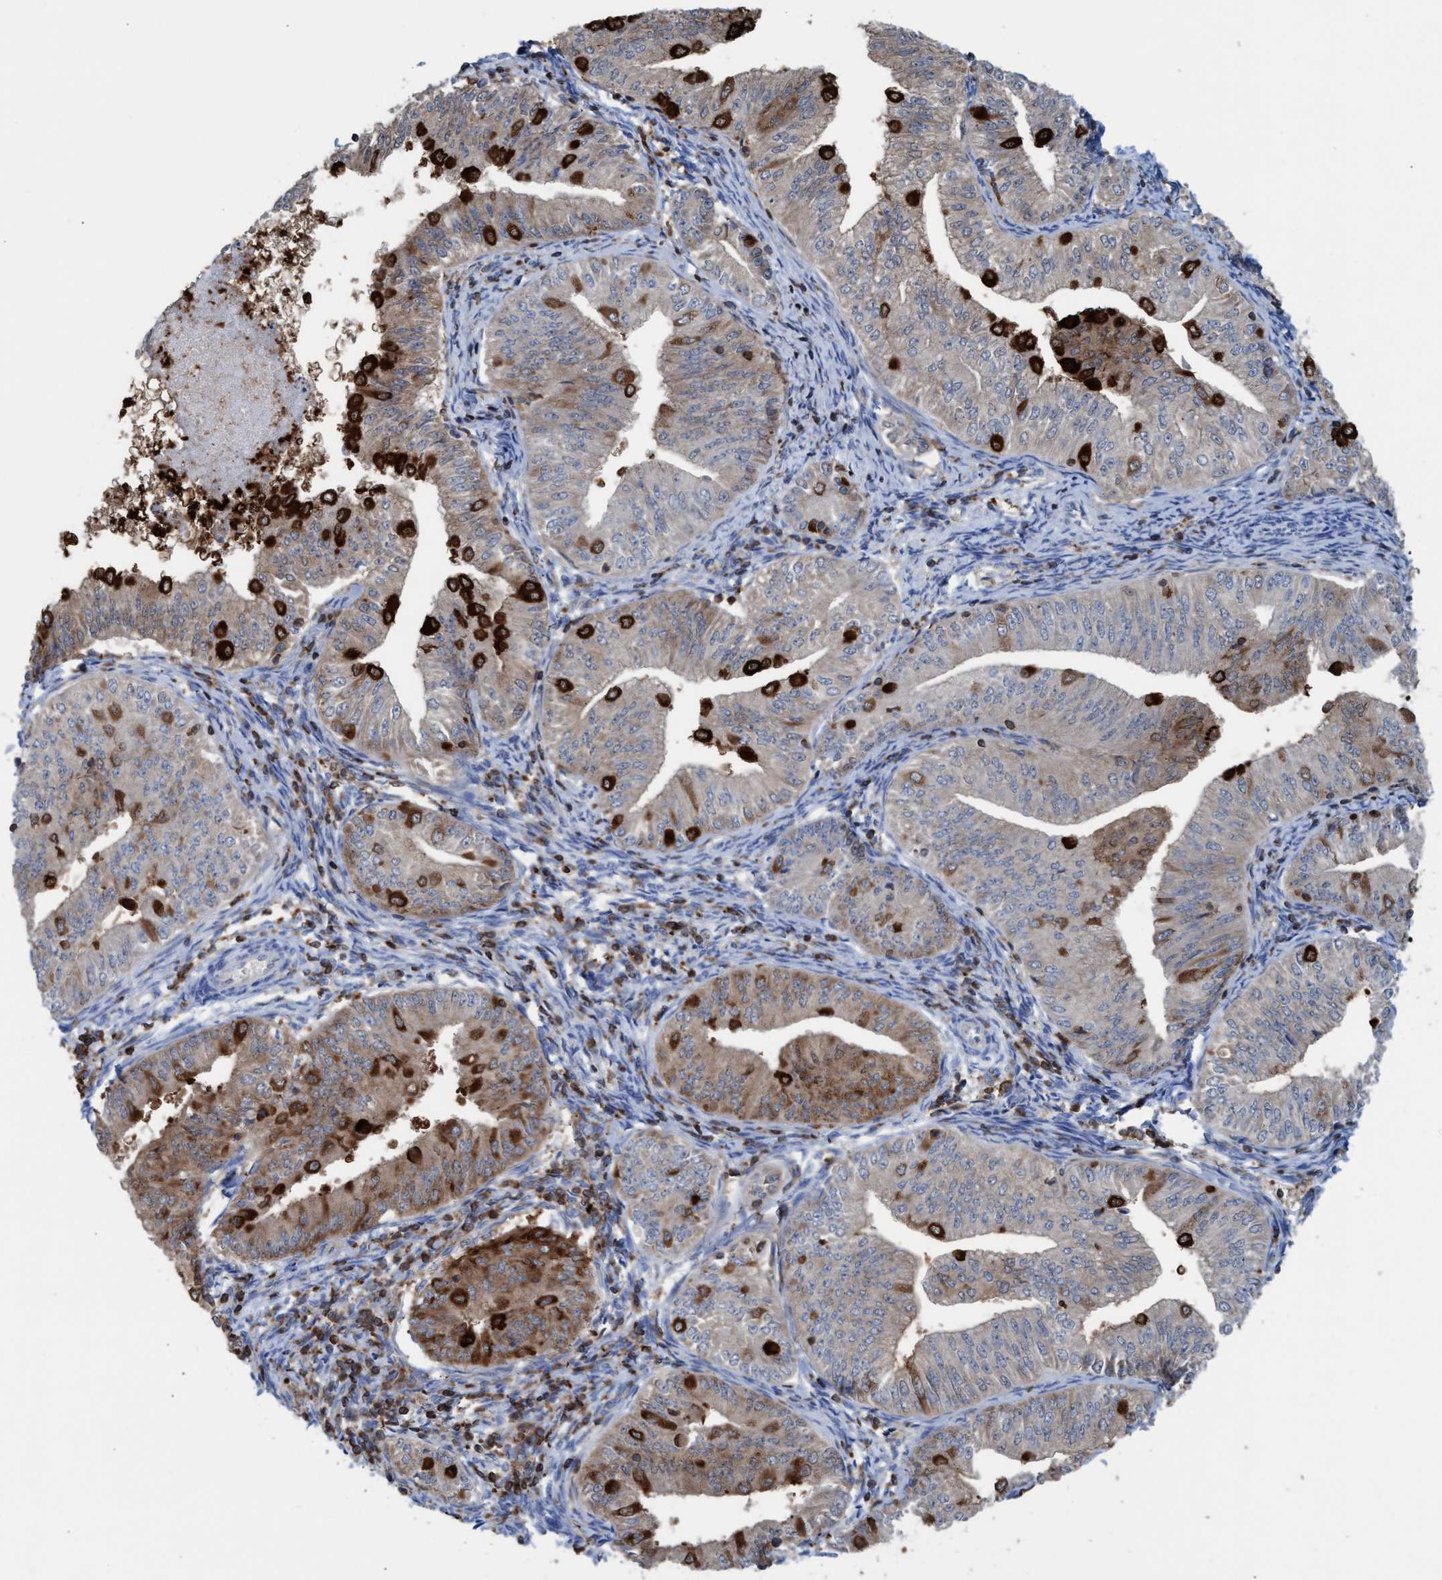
{"staining": {"intensity": "strong", "quantity": "<25%", "location": "cytoplasmic/membranous"}, "tissue": "endometrial cancer", "cell_type": "Tumor cells", "image_type": "cancer", "snomed": [{"axis": "morphology", "description": "Normal tissue, NOS"}, {"axis": "morphology", "description": "Adenocarcinoma, NOS"}, {"axis": "topography", "description": "Endometrium"}], "caption": "The micrograph demonstrates staining of endometrial cancer (adenocarcinoma), revealing strong cytoplasmic/membranous protein positivity (brown color) within tumor cells.", "gene": "EZR", "patient": {"sex": "female", "age": 53}}